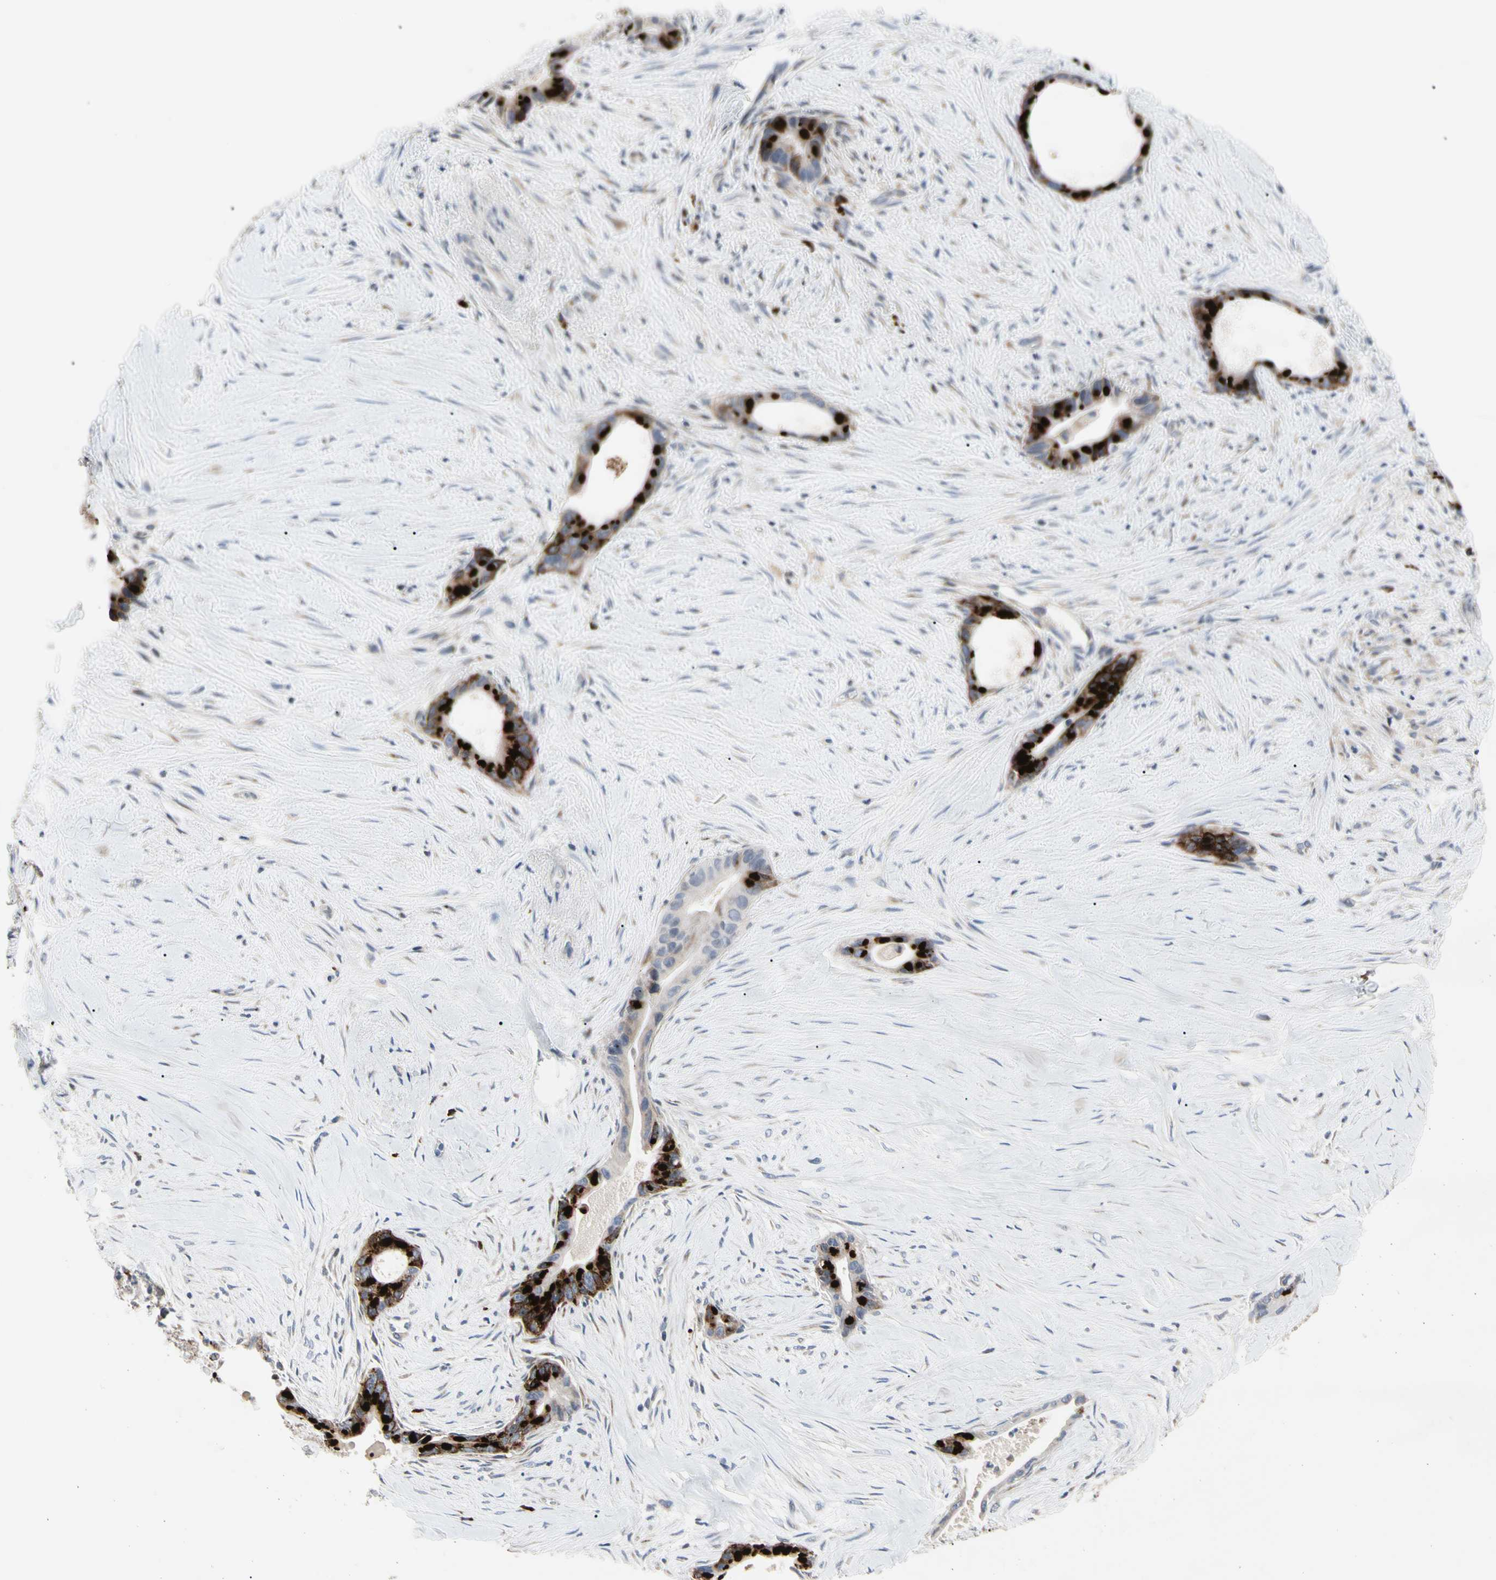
{"staining": {"intensity": "strong", "quantity": ">75%", "location": "cytoplasmic/membranous"}, "tissue": "liver cancer", "cell_type": "Tumor cells", "image_type": "cancer", "snomed": [{"axis": "morphology", "description": "Cholangiocarcinoma"}, {"axis": "topography", "description": "Liver"}], "caption": "Cholangiocarcinoma (liver) was stained to show a protein in brown. There is high levels of strong cytoplasmic/membranous positivity in about >75% of tumor cells. (DAB = brown stain, brightfield microscopy at high magnification).", "gene": "MMEL1", "patient": {"sex": "female", "age": 55}}